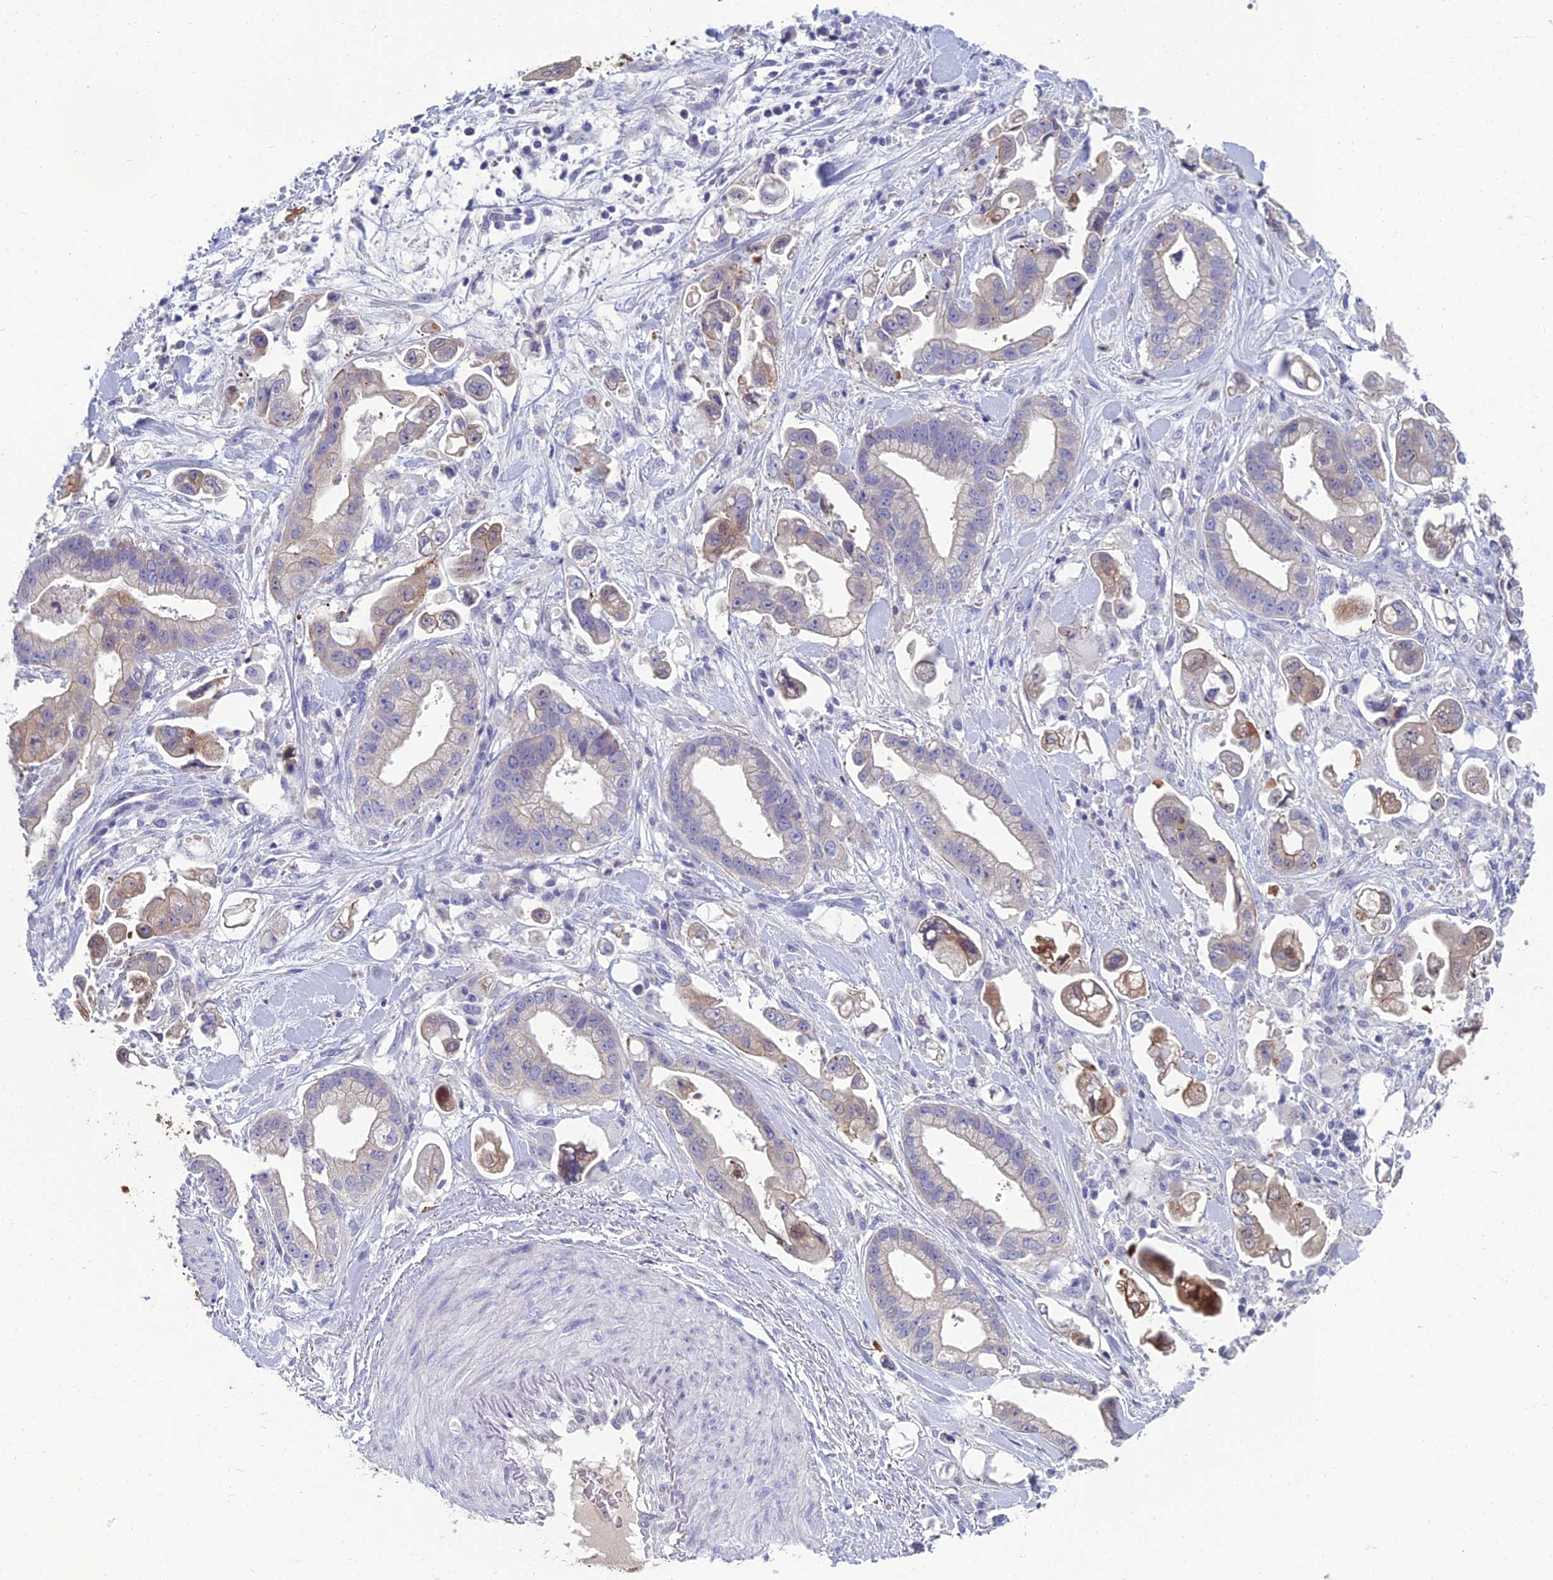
{"staining": {"intensity": "weak", "quantity": "<25%", "location": "cytoplasmic/membranous"}, "tissue": "stomach cancer", "cell_type": "Tumor cells", "image_type": "cancer", "snomed": [{"axis": "morphology", "description": "Adenocarcinoma, NOS"}, {"axis": "topography", "description": "Stomach"}], "caption": "This is an immunohistochemistry histopathology image of stomach adenocarcinoma. There is no positivity in tumor cells.", "gene": "SPTLC3", "patient": {"sex": "male", "age": 62}}